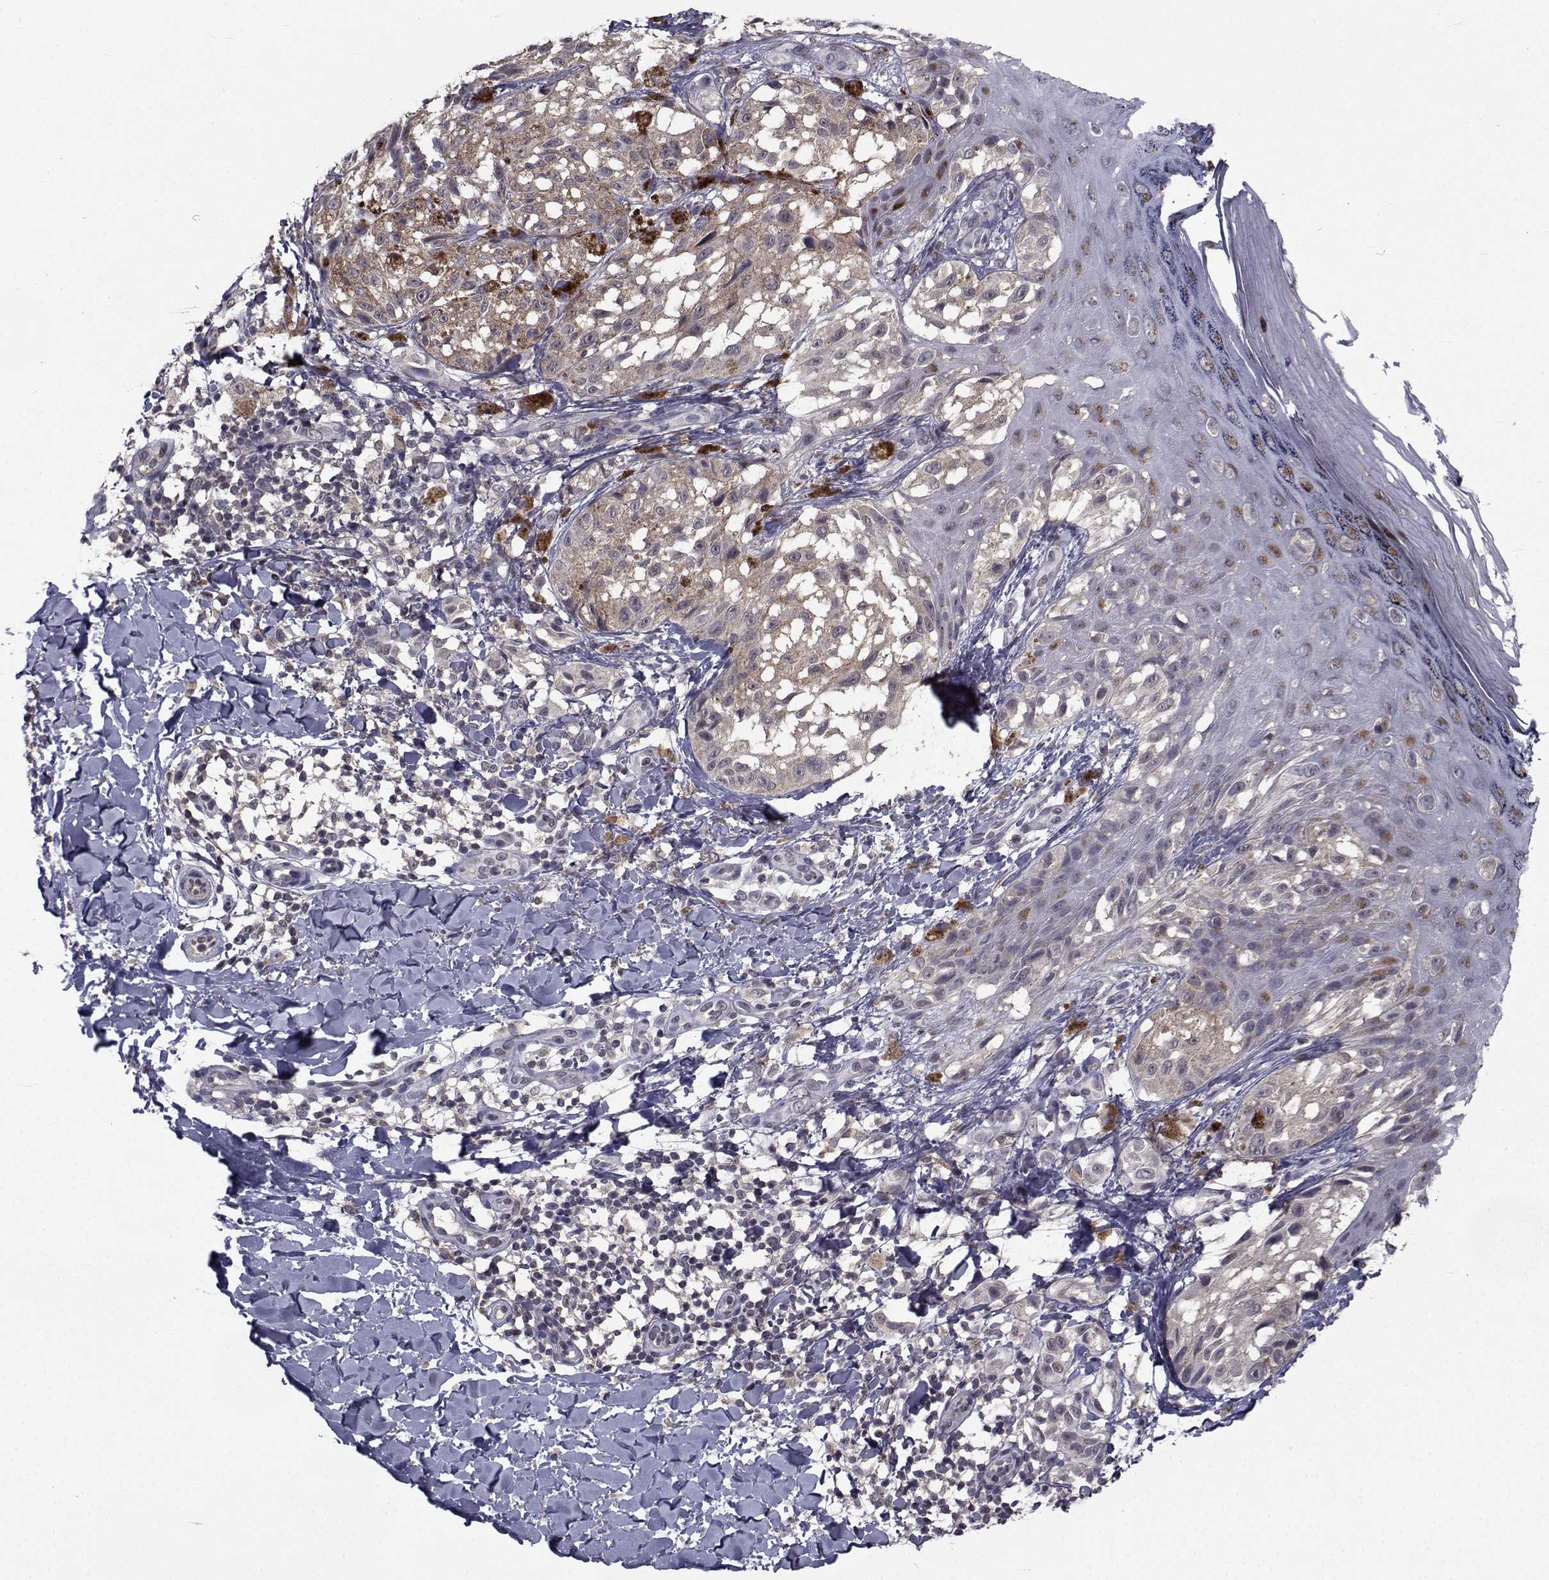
{"staining": {"intensity": "weak", "quantity": "25%-75%", "location": "cytoplasmic/membranous"}, "tissue": "melanoma", "cell_type": "Tumor cells", "image_type": "cancer", "snomed": [{"axis": "morphology", "description": "Malignant melanoma, NOS"}, {"axis": "topography", "description": "Skin"}], "caption": "Immunohistochemical staining of malignant melanoma demonstrates low levels of weak cytoplasmic/membranous protein positivity in about 25%-75% of tumor cells.", "gene": "CYP2S1", "patient": {"sex": "male", "age": 36}}